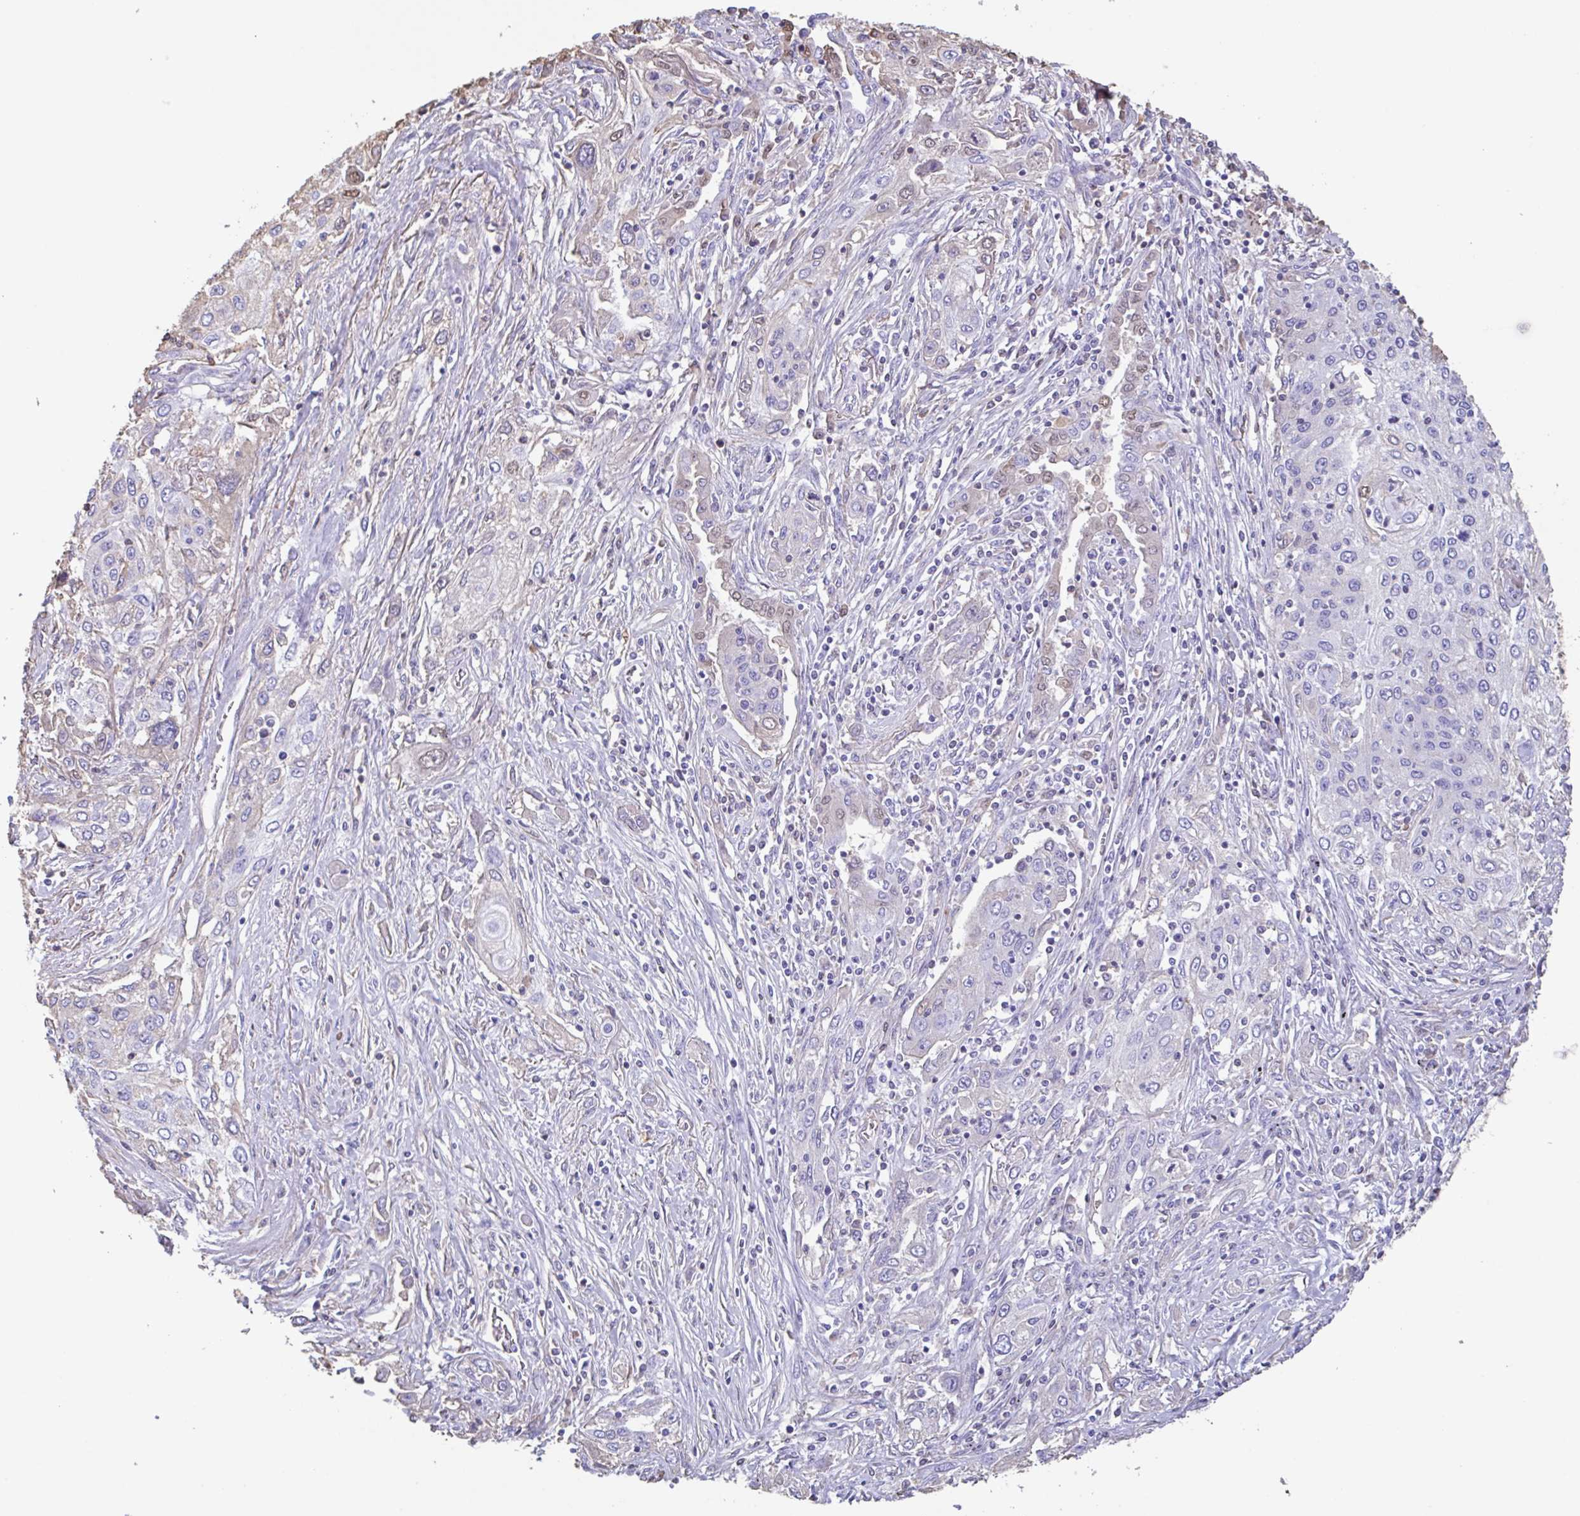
{"staining": {"intensity": "negative", "quantity": "none", "location": "none"}, "tissue": "lung cancer", "cell_type": "Tumor cells", "image_type": "cancer", "snomed": [{"axis": "morphology", "description": "Squamous cell carcinoma, NOS"}, {"axis": "topography", "description": "Lung"}], "caption": "A photomicrograph of lung cancer stained for a protein exhibits no brown staining in tumor cells. The staining was performed using DAB (3,3'-diaminobenzidine) to visualize the protein expression in brown, while the nuclei were stained in blue with hematoxylin (Magnification: 20x).", "gene": "HOXC12", "patient": {"sex": "female", "age": 69}}